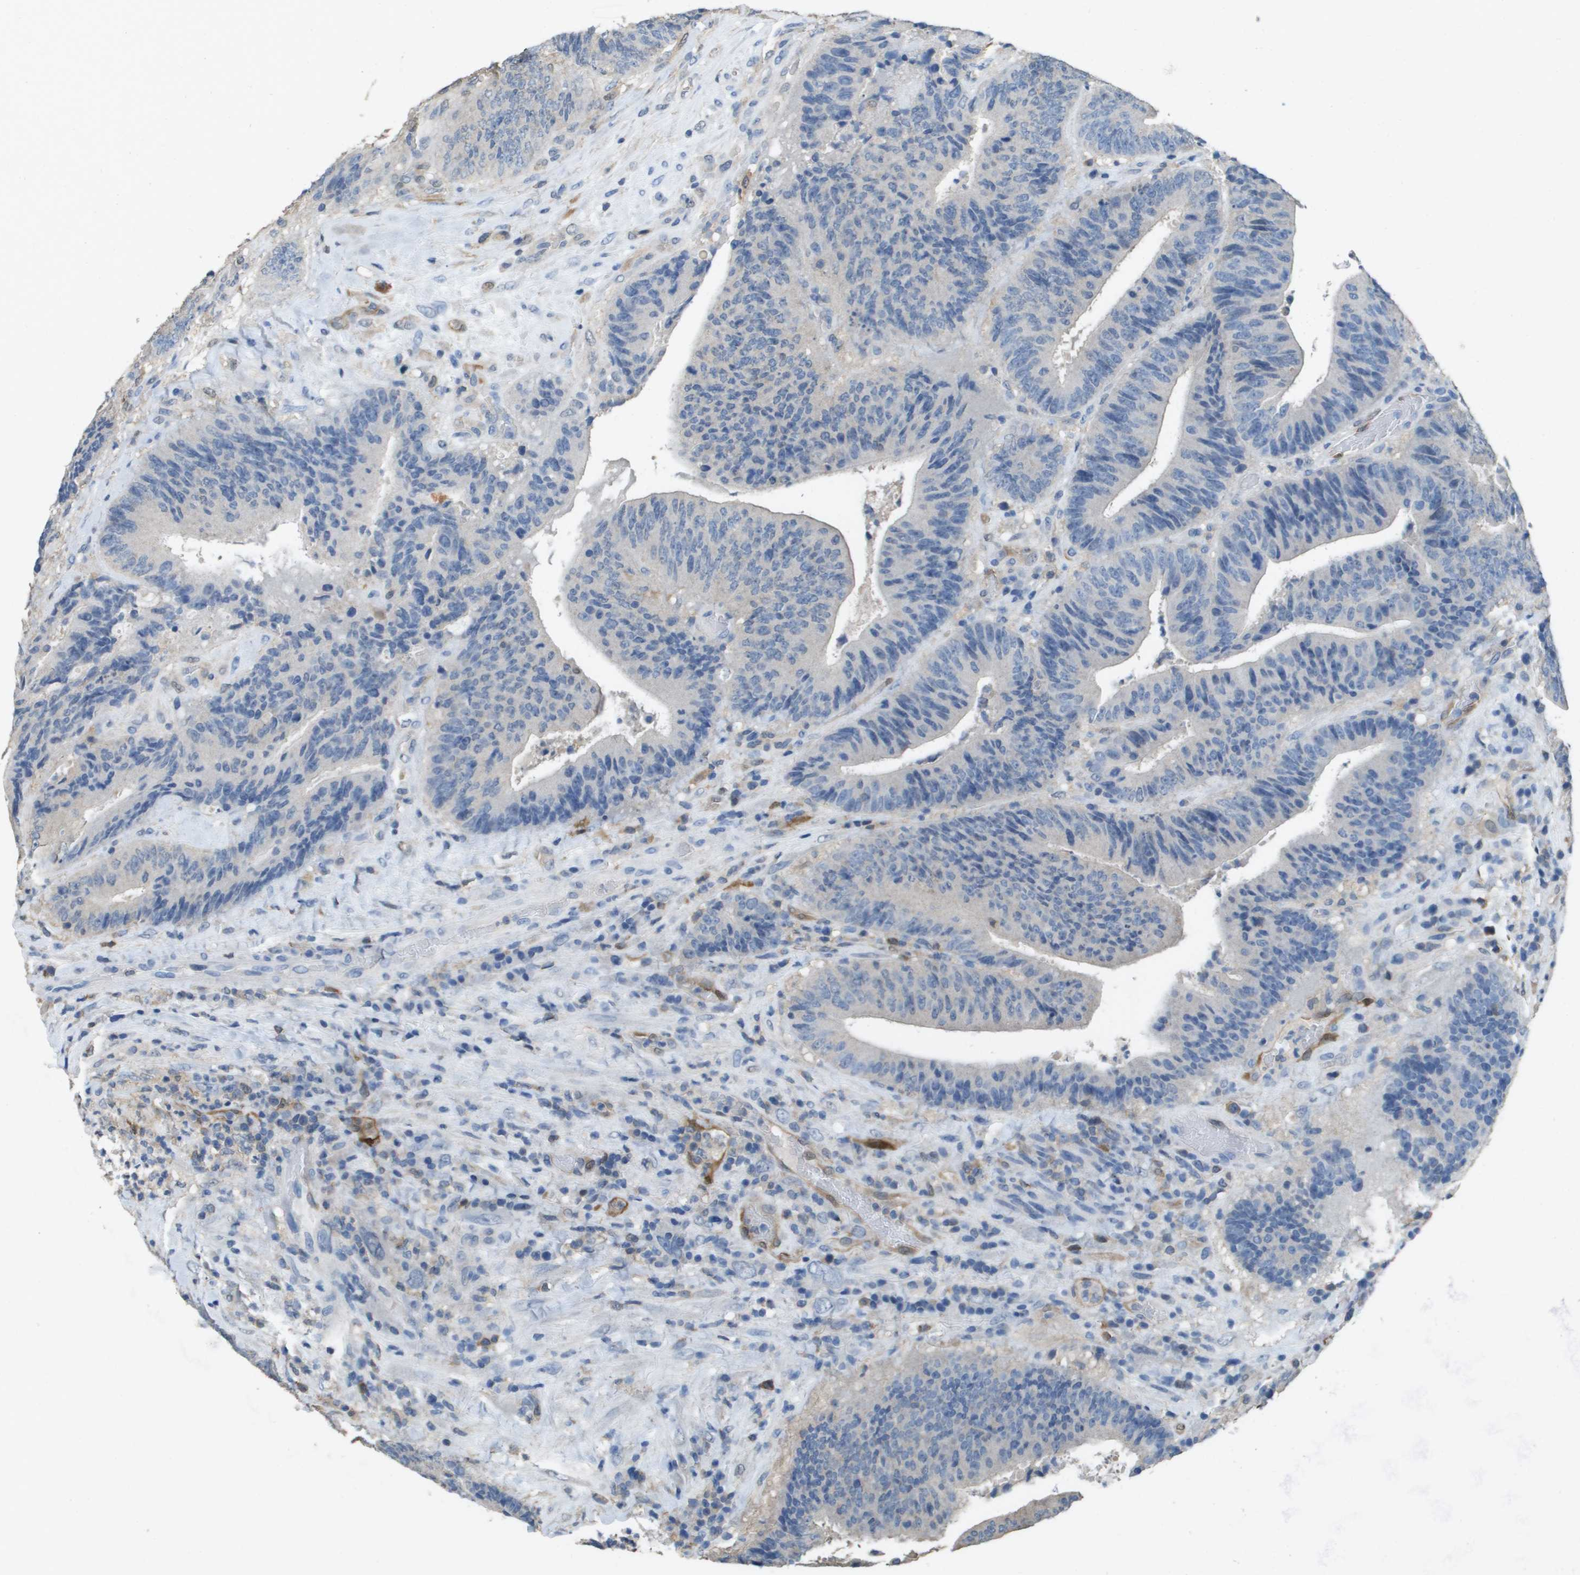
{"staining": {"intensity": "negative", "quantity": "none", "location": "none"}, "tissue": "colorectal cancer", "cell_type": "Tumor cells", "image_type": "cancer", "snomed": [{"axis": "morphology", "description": "Adenocarcinoma, NOS"}, {"axis": "topography", "description": "Rectum"}], "caption": "Immunohistochemistry photomicrograph of neoplastic tissue: colorectal adenocarcinoma stained with DAB (3,3'-diaminobenzidine) demonstrates no significant protein expression in tumor cells.", "gene": "FABP5", "patient": {"sex": "male", "age": 72}}